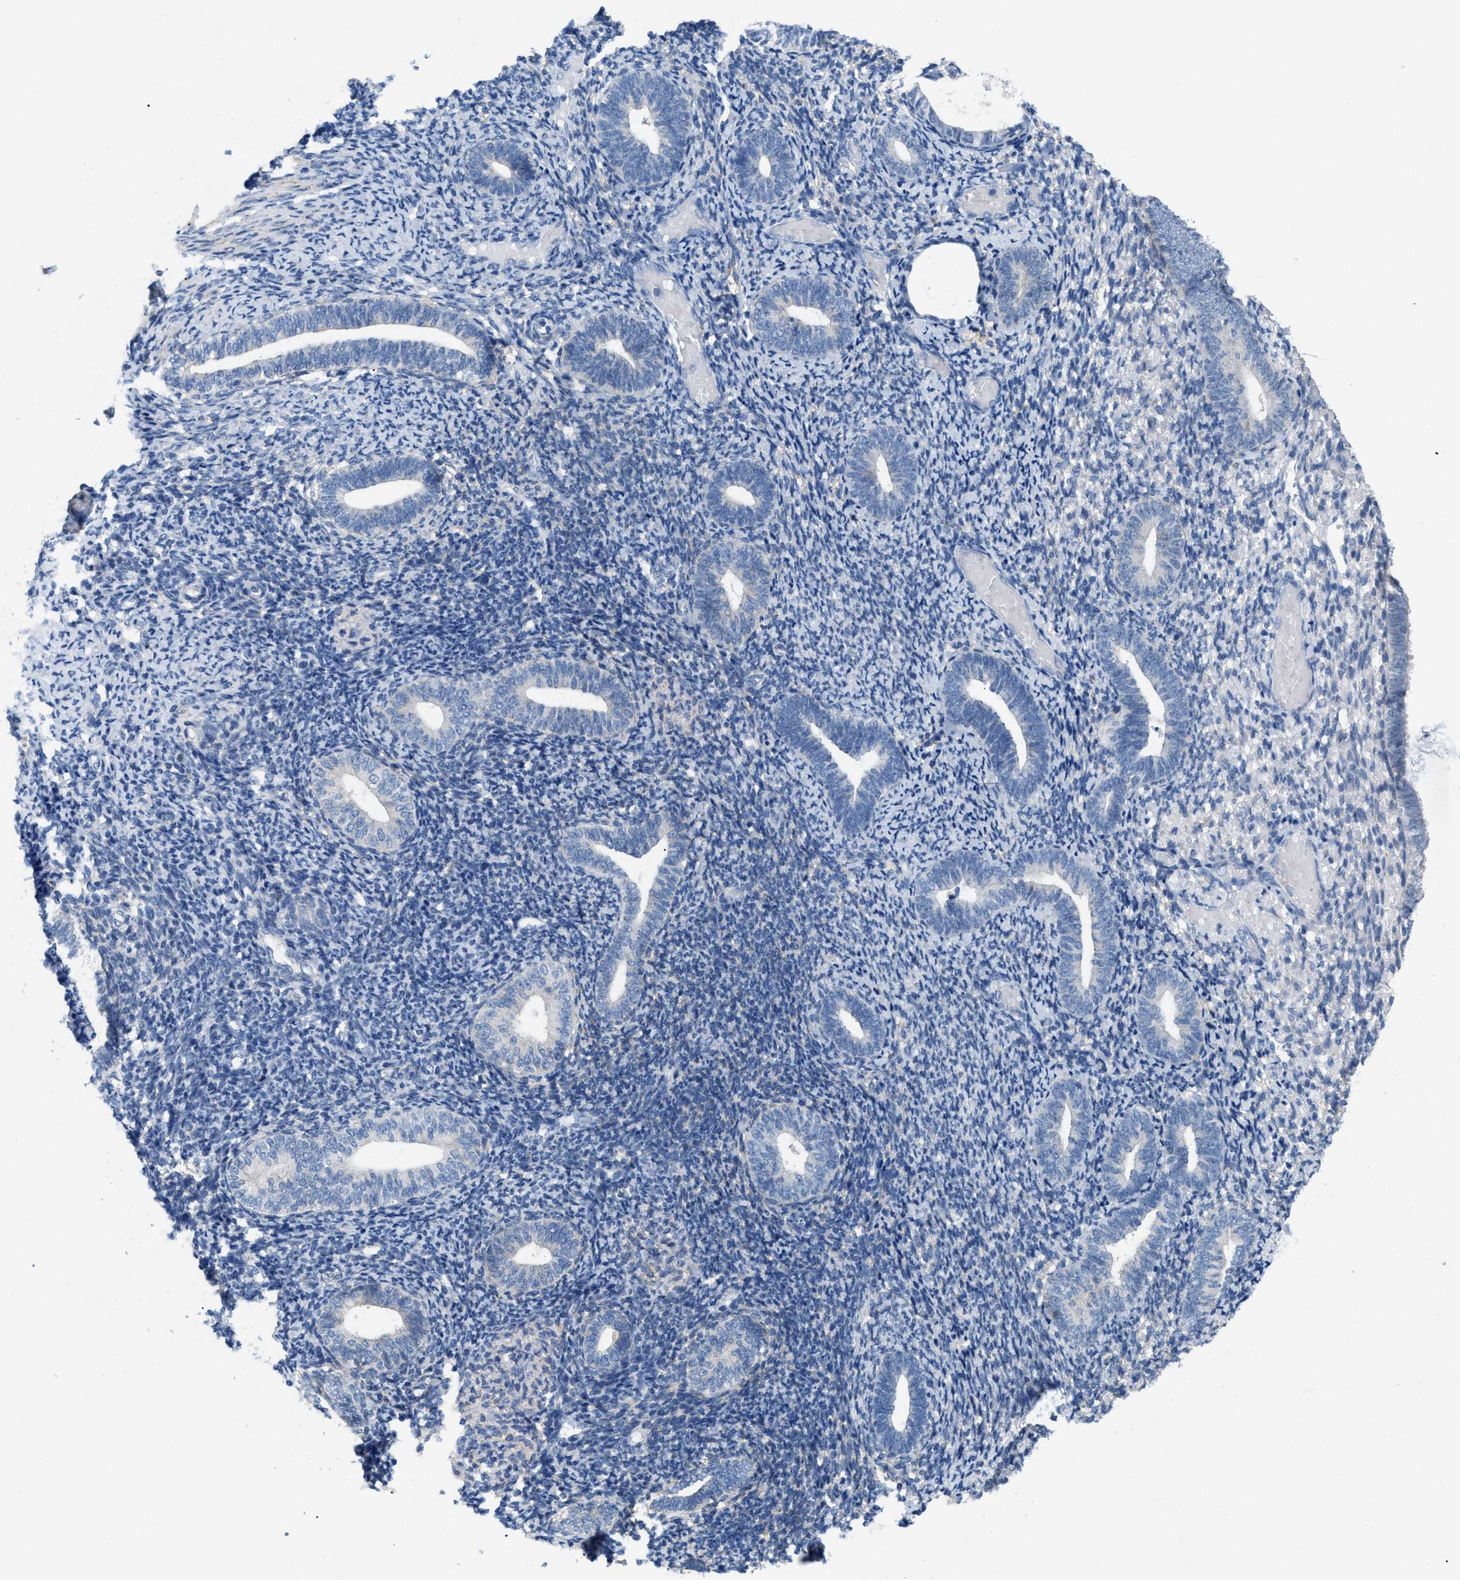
{"staining": {"intensity": "negative", "quantity": "none", "location": "none"}, "tissue": "endometrium", "cell_type": "Cells in endometrial stroma", "image_type": "normal", "snomed": [{"axis": "morphology", "description": "Normal tissue, NOS"}, {"axis": "topography", "description": "Endometrium"}], "caption": "The micrograph reveals no staining of cells in endometrial stroma in benign endometrium.", "gene": "TASOR", "patient": {"sex": "female", "age": 66}}